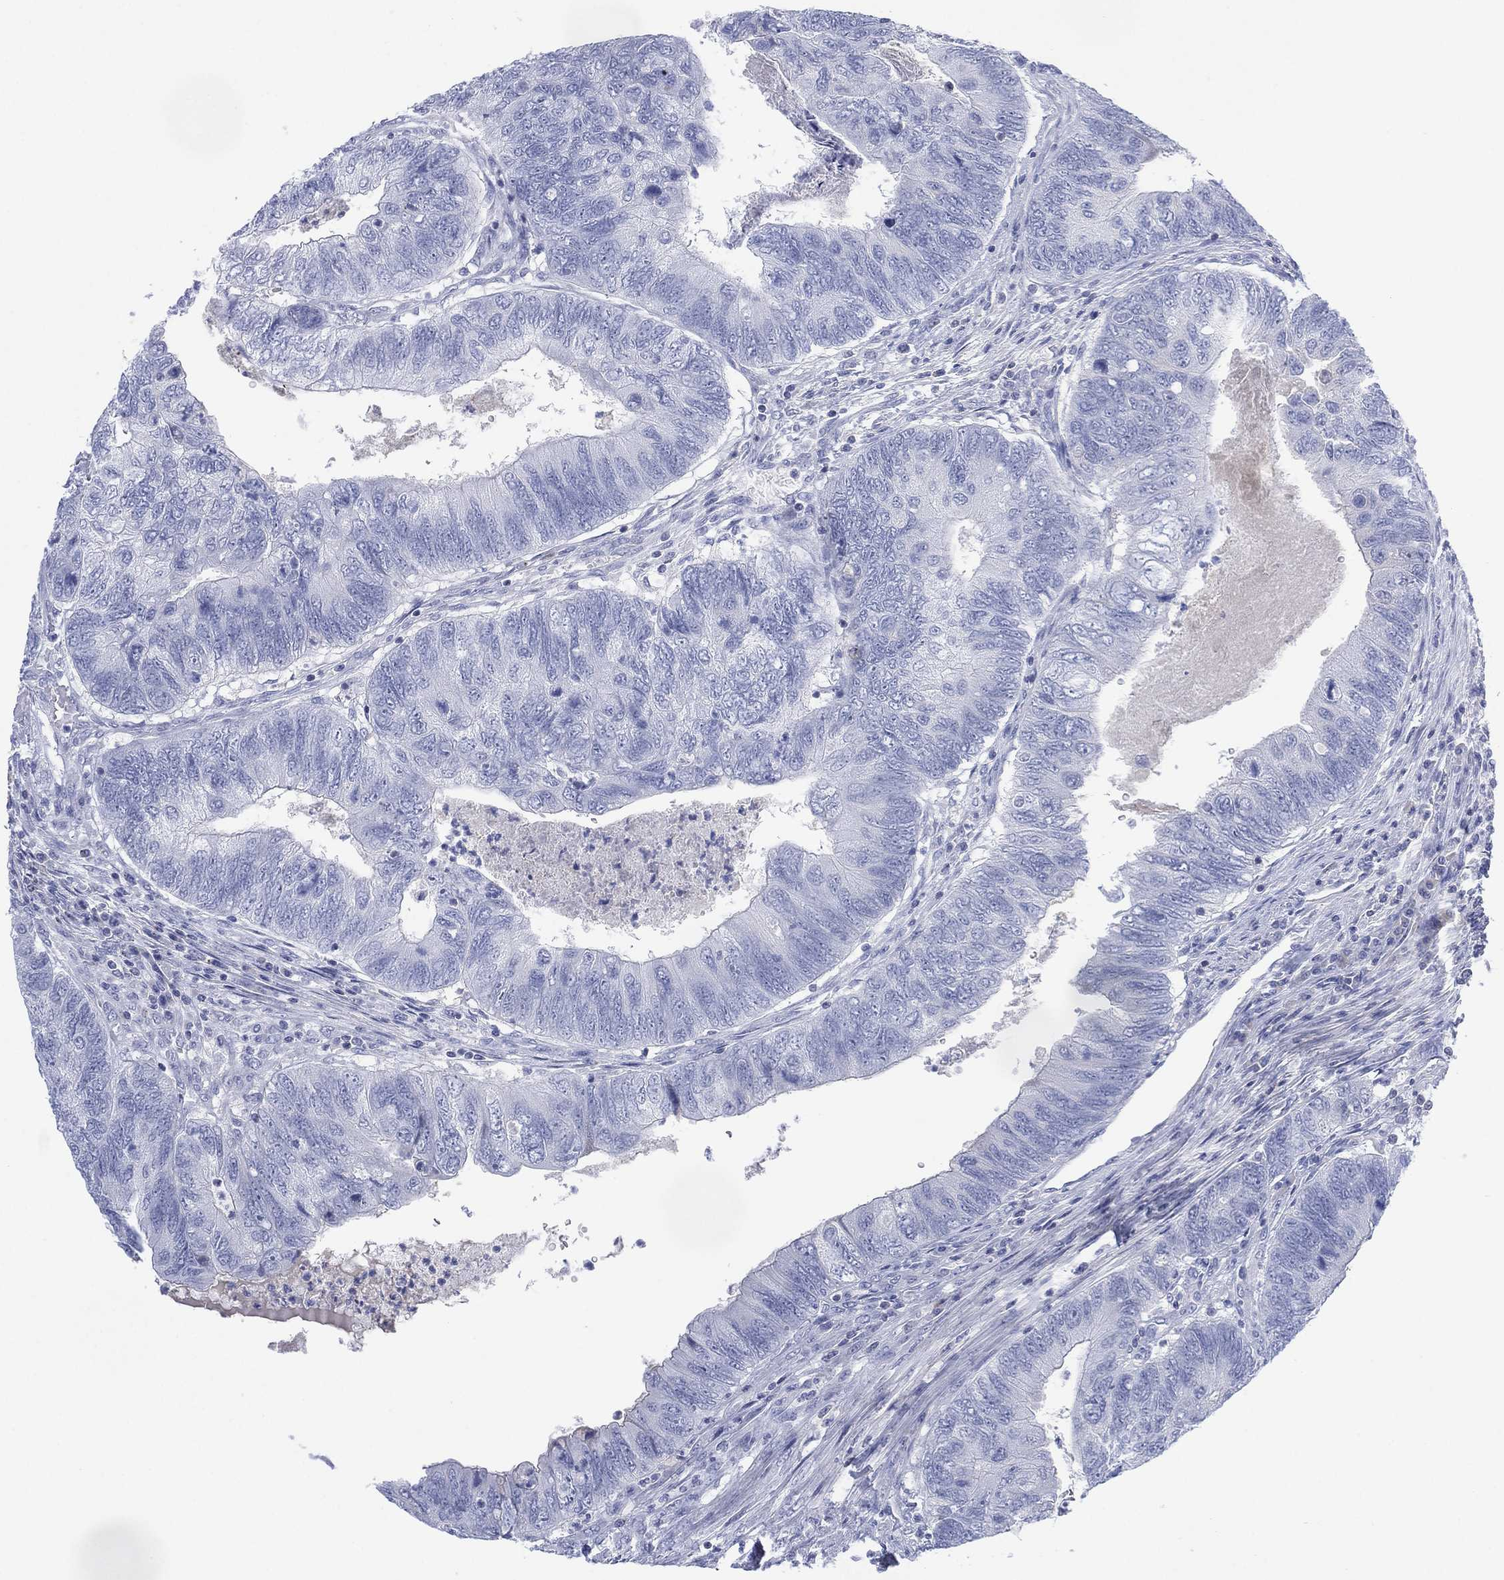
{"staining": {"intensity": "negative", "quantity": "none", "location": "none"}, "tissue": "colorectal cancer", "cell_type": "Tumor cells", "image_type": "cancer", "snomed": [{"axis": "morphology", "description": "Adenocarcinoma, NOS"}, {"axis": "topography", "description": "Colon"}], "caption": "Image shows no significant protein positivity in tumor cells of colorectal cancer (adenocarcinoma).", "gene": "SEPTIN1", "patient": {"sex": "female", "age": 67}}